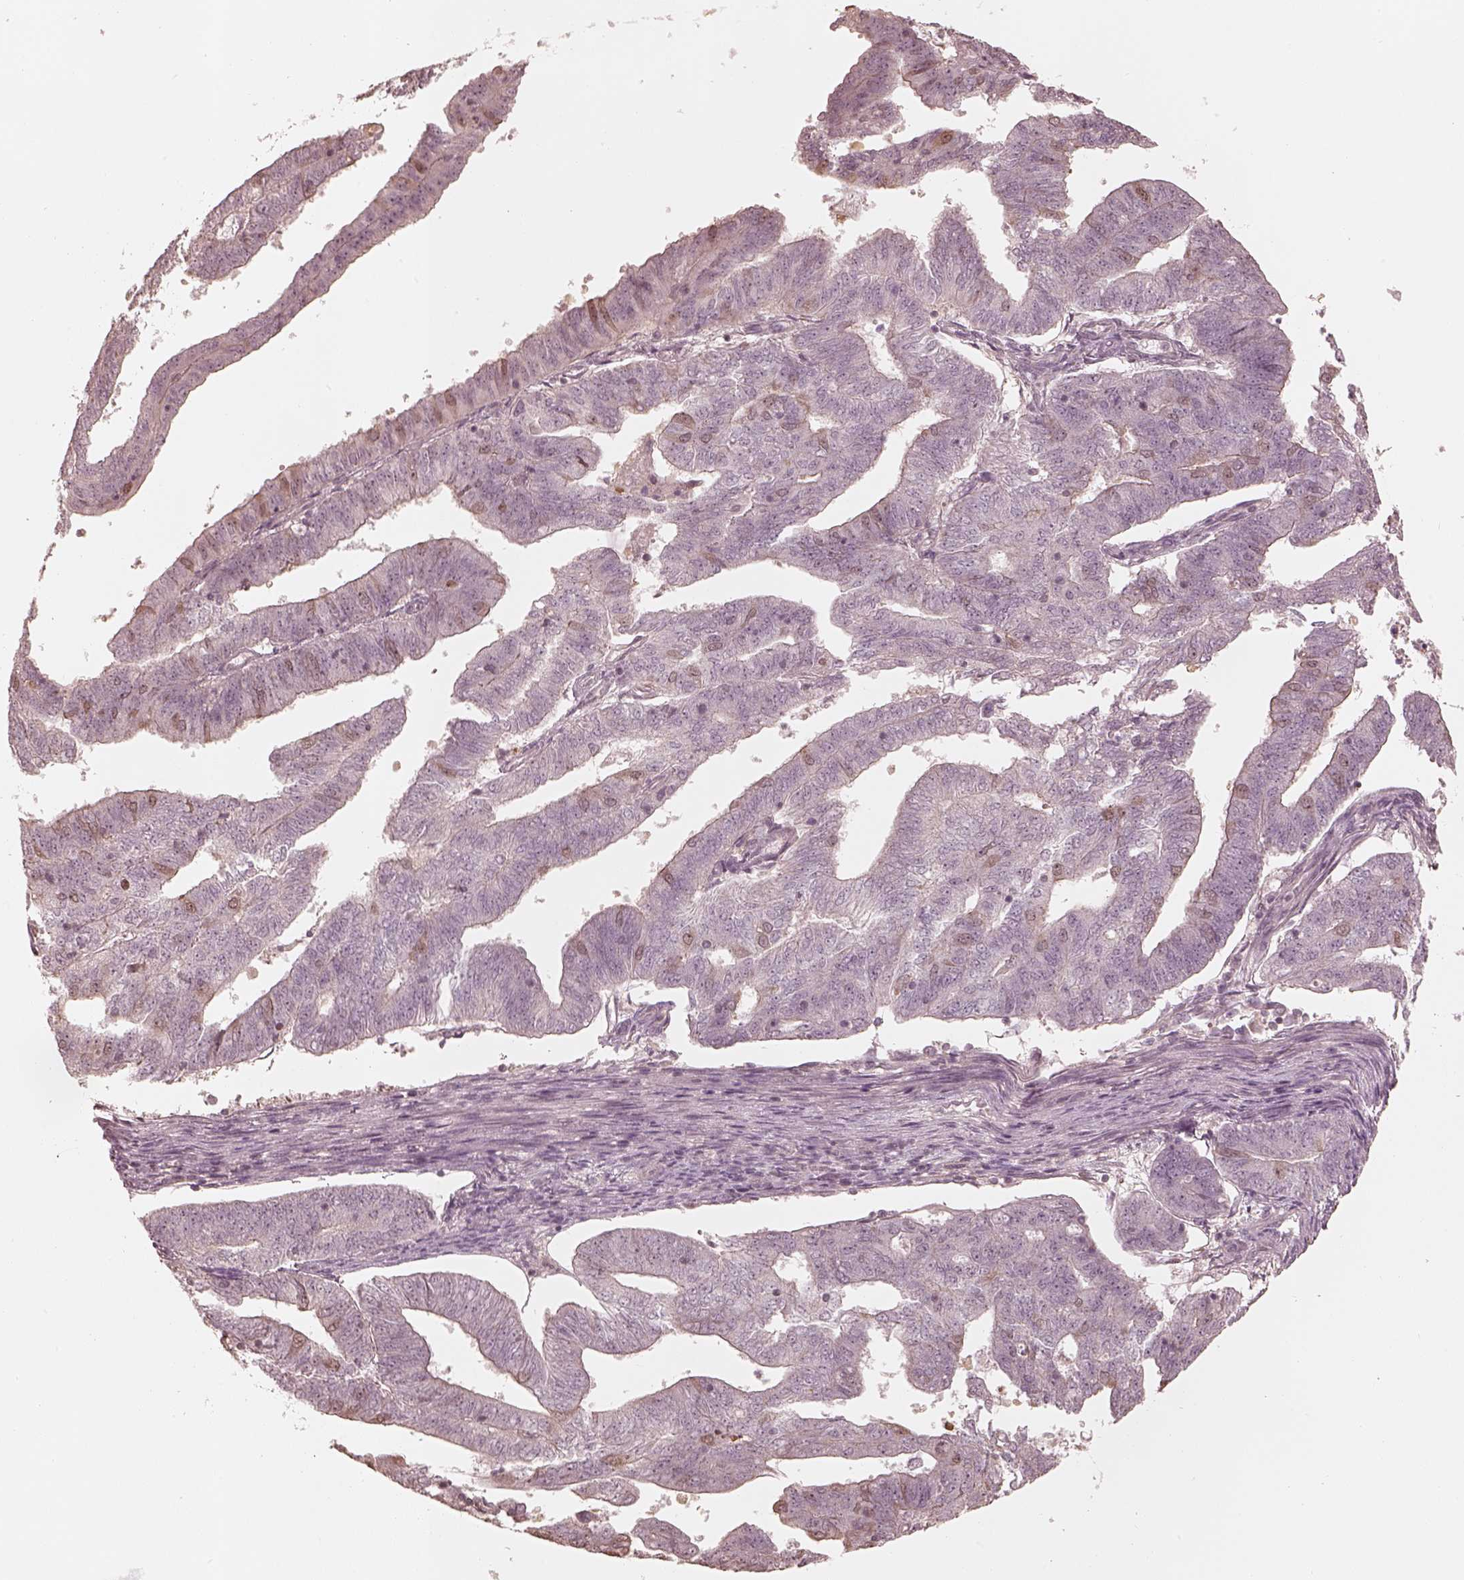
{"staining": {"intensity": "weak", "quantity": "<25%", "location": "cytoplasmic/membranous,nuclear"}, "tissue": "endometrial cancer", "cell_type": "Tumor cells", "image_type": "cancer", "snomed": [{"axis": "morphology", "description": "Adenocarcinoma, NOS"}, {"axis": "topography", "description": "Endometrium"}], "caption": "The immunohistochemistry (IHC) micrograph has no significant expression in tumor cells of endometrial cancer tissue.", "gene": "KIF5C", "patient": {"sex": "female", "age": 82}}